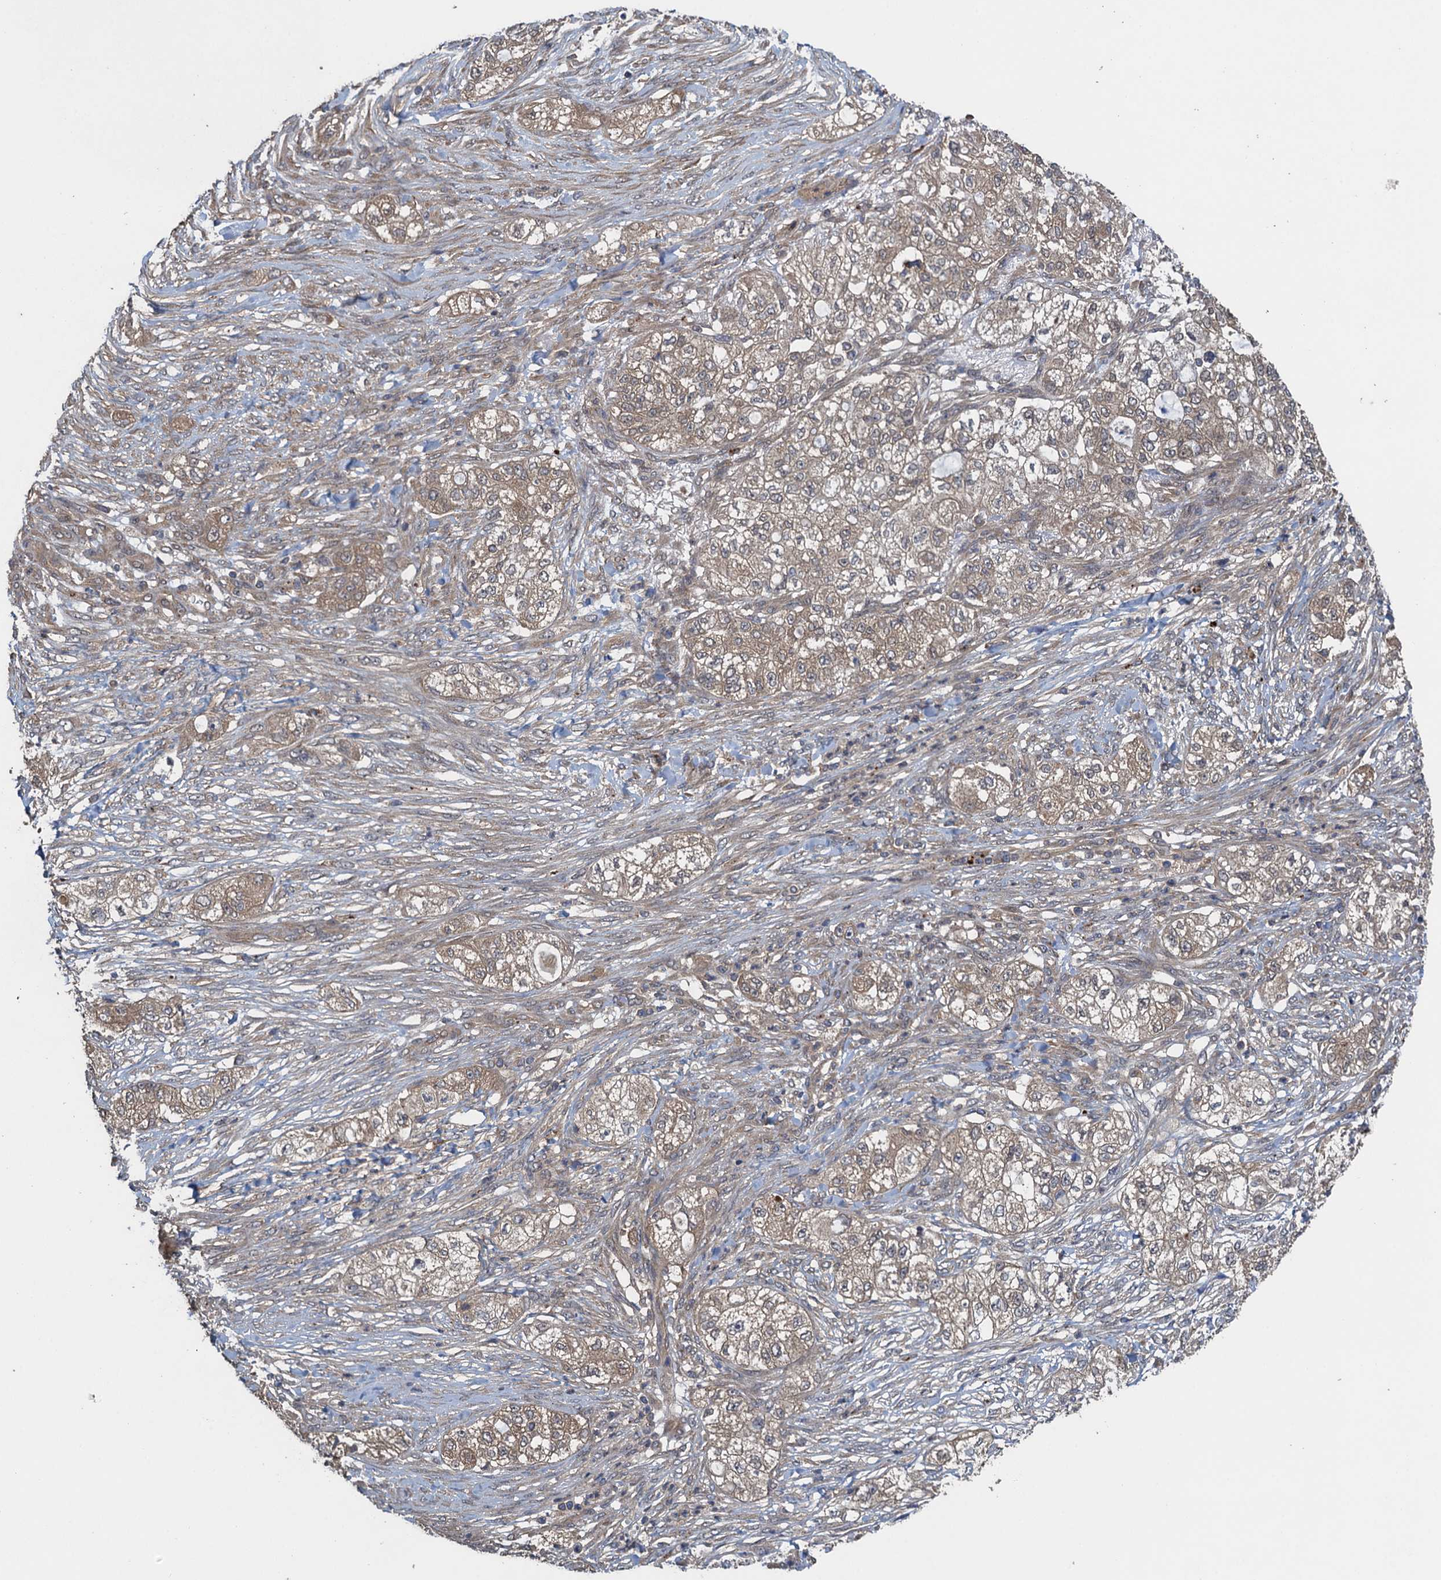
{"staining": {"intensity": "weak", "quantity": ">75%", "location": "cytoplasmic/membranous"}, "tissue": "pancreatic cancer", "cell_type": "Tumor cells", "image_type": "cancer", "snomed": [{"axis": "morphology", "description": "Adenocarcinoma, NOS"}, {"axis": "topography", "description": "Pancreas"}], "caption": "Weak cytoplasmic/membranous positivity for a protein is present in approximately >75% of tumor cells of pancreatic cancer (adenocarcinoma) using IHC.", "gene": "CNTN5", "patient": {"sex": "female", "age": 78}}